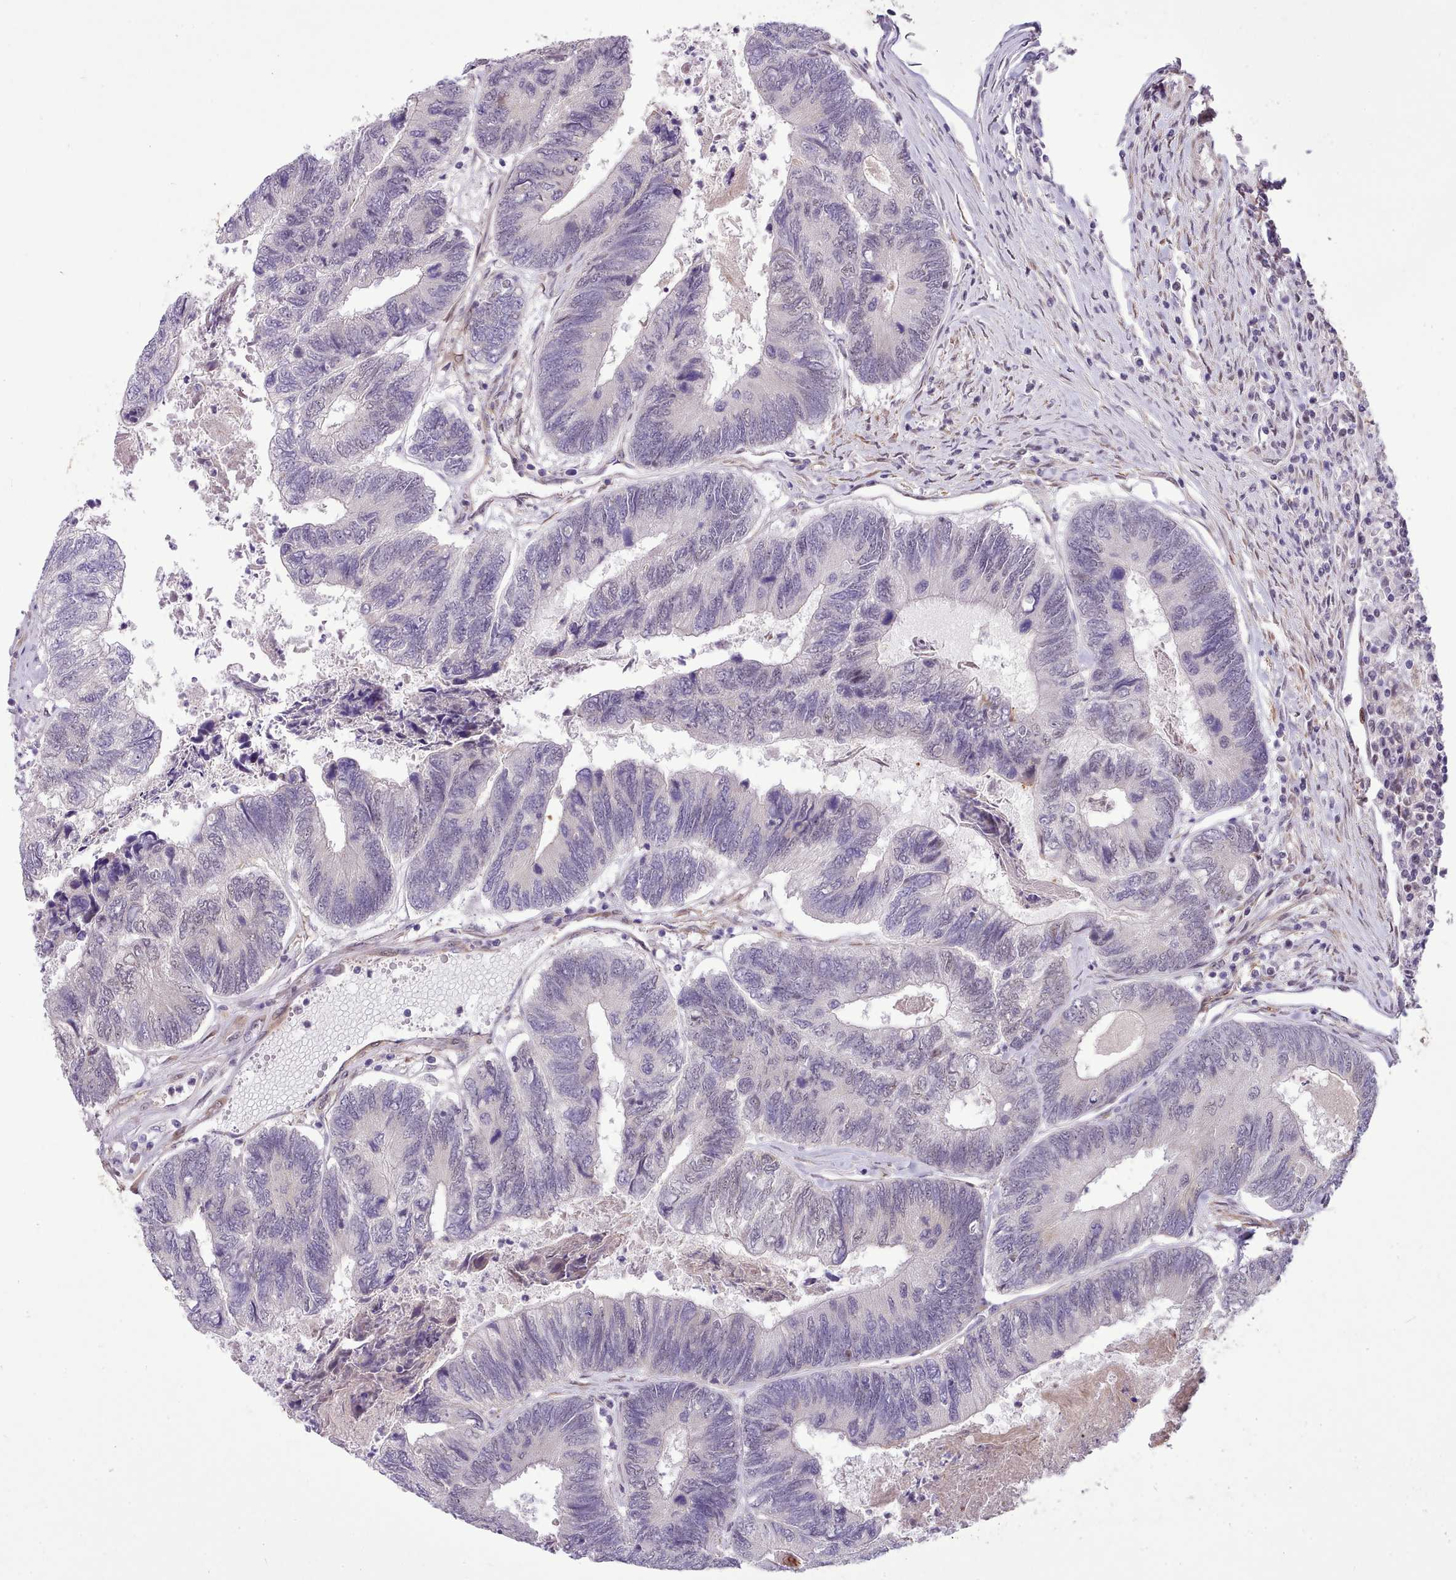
{"staining": {"intensity": "negative", "quantity": "none", "location": "none"}, "tissue": "colorectal cancer", "cell_type": "Tumor cells", "image_type": "cancer", "snomed": [{"axis": "morphology", "description": "Adenocarcinoma, NOS"}, {"axis": "topography", "description": "Colon"}], "caption": "Colorectal cancer (adenocarcinoma) stained for a protein using immunohistochemistry (IHC) displays no positivity tumor cells.", "gene": "HOXB7", "patient": {"sex": "female", "age": 67}}